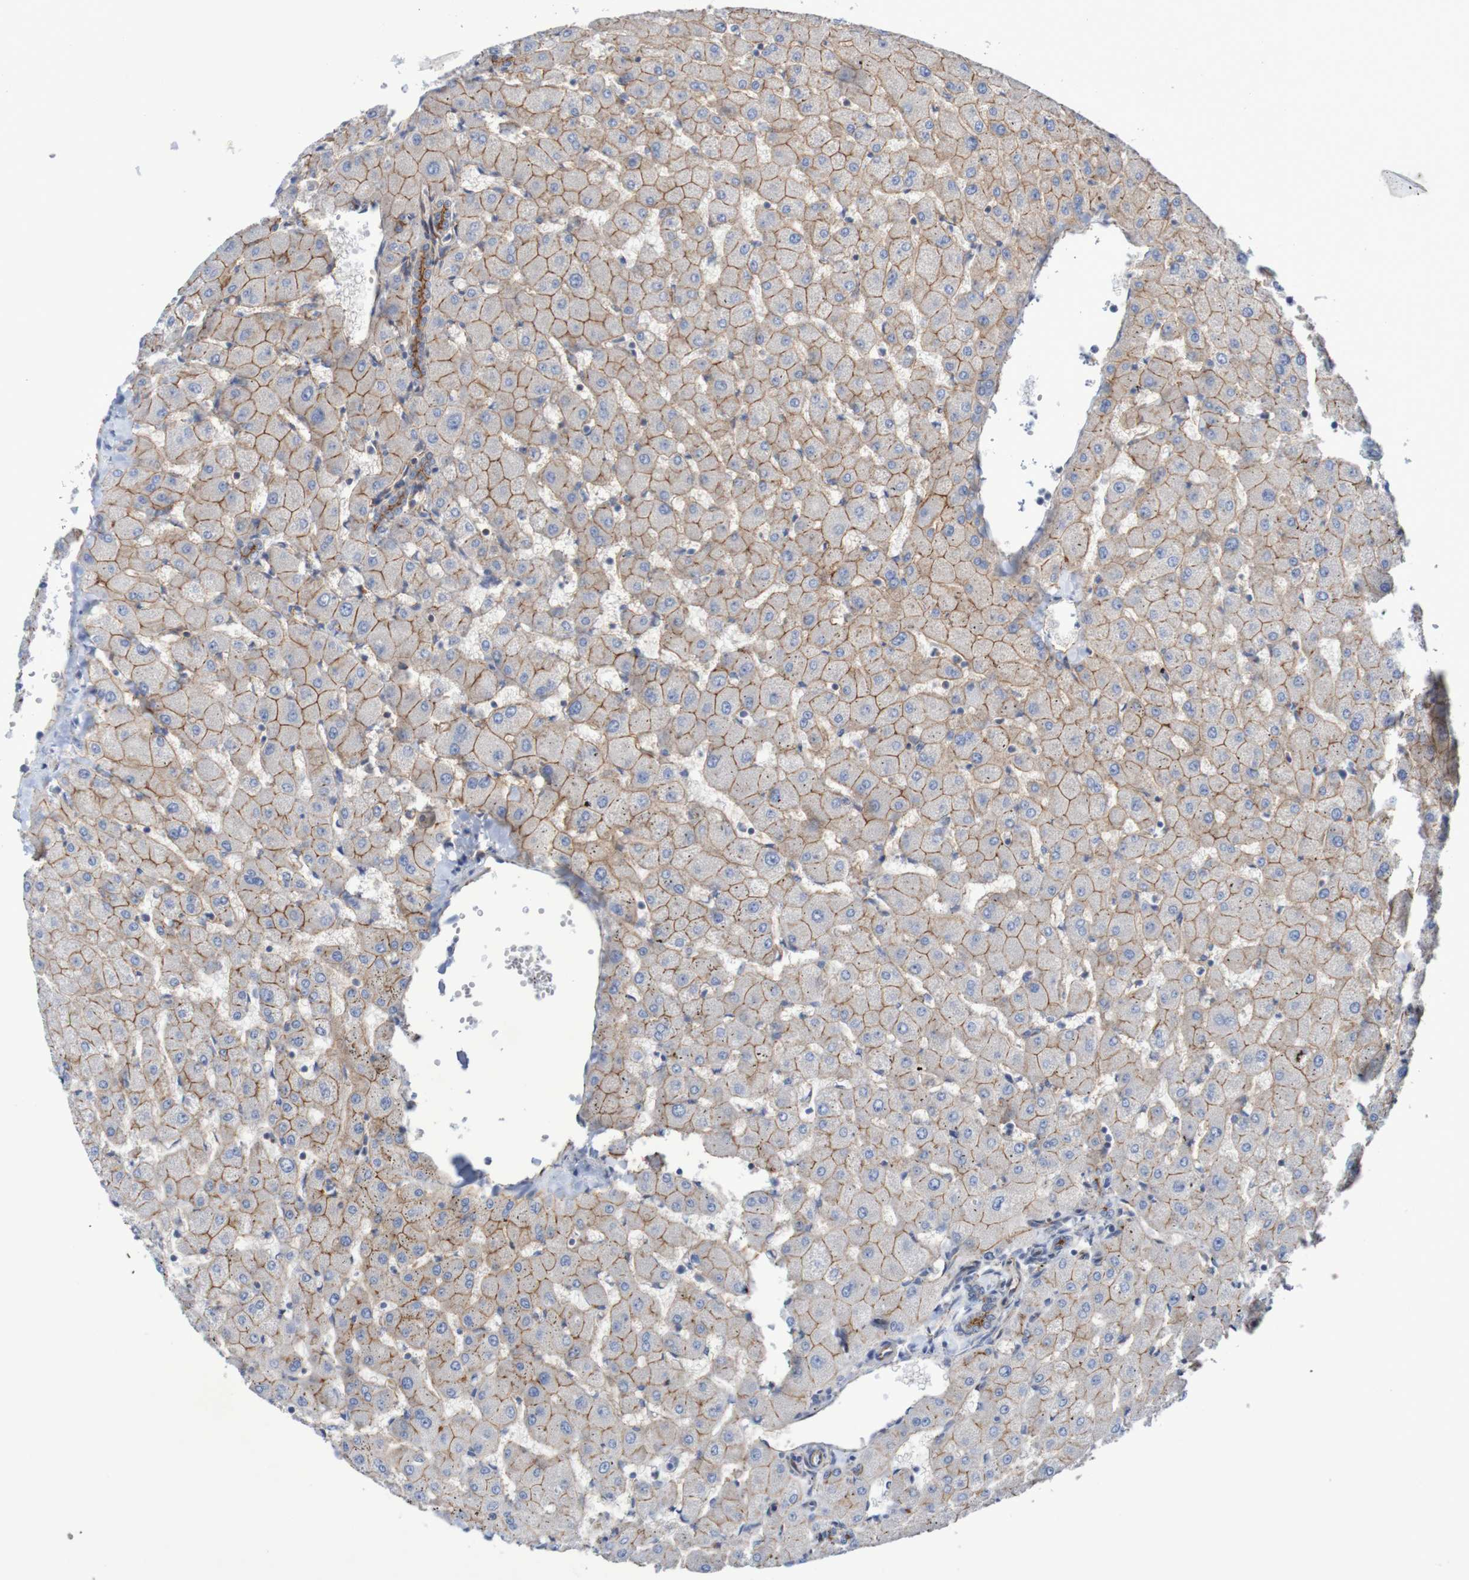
{"staining": {"intensity": "moderate", "quantity": ">75%", "location": "cytoplasmic/membranous"}, "tissue": "liver", "cell_type": "Cholangiocytes", "image_type": "normal", "snomed": [{"axis": "morphology", "description": "Normal tissue, NOS"}, {"axis": "topography", "description": "Liver"}], "caption": "Immunohistochemical staining of unremarkable liver displays medium levels of moderate cytoplasmic/membranous expression in approximately >75% of cholangiocytes. Immunohistochemistry (ihc) stains the protein of interest in brown and the nuclei are stained blue.", "gene": "NECTIN2", "patient": {"sex": "female", "age": 63}}